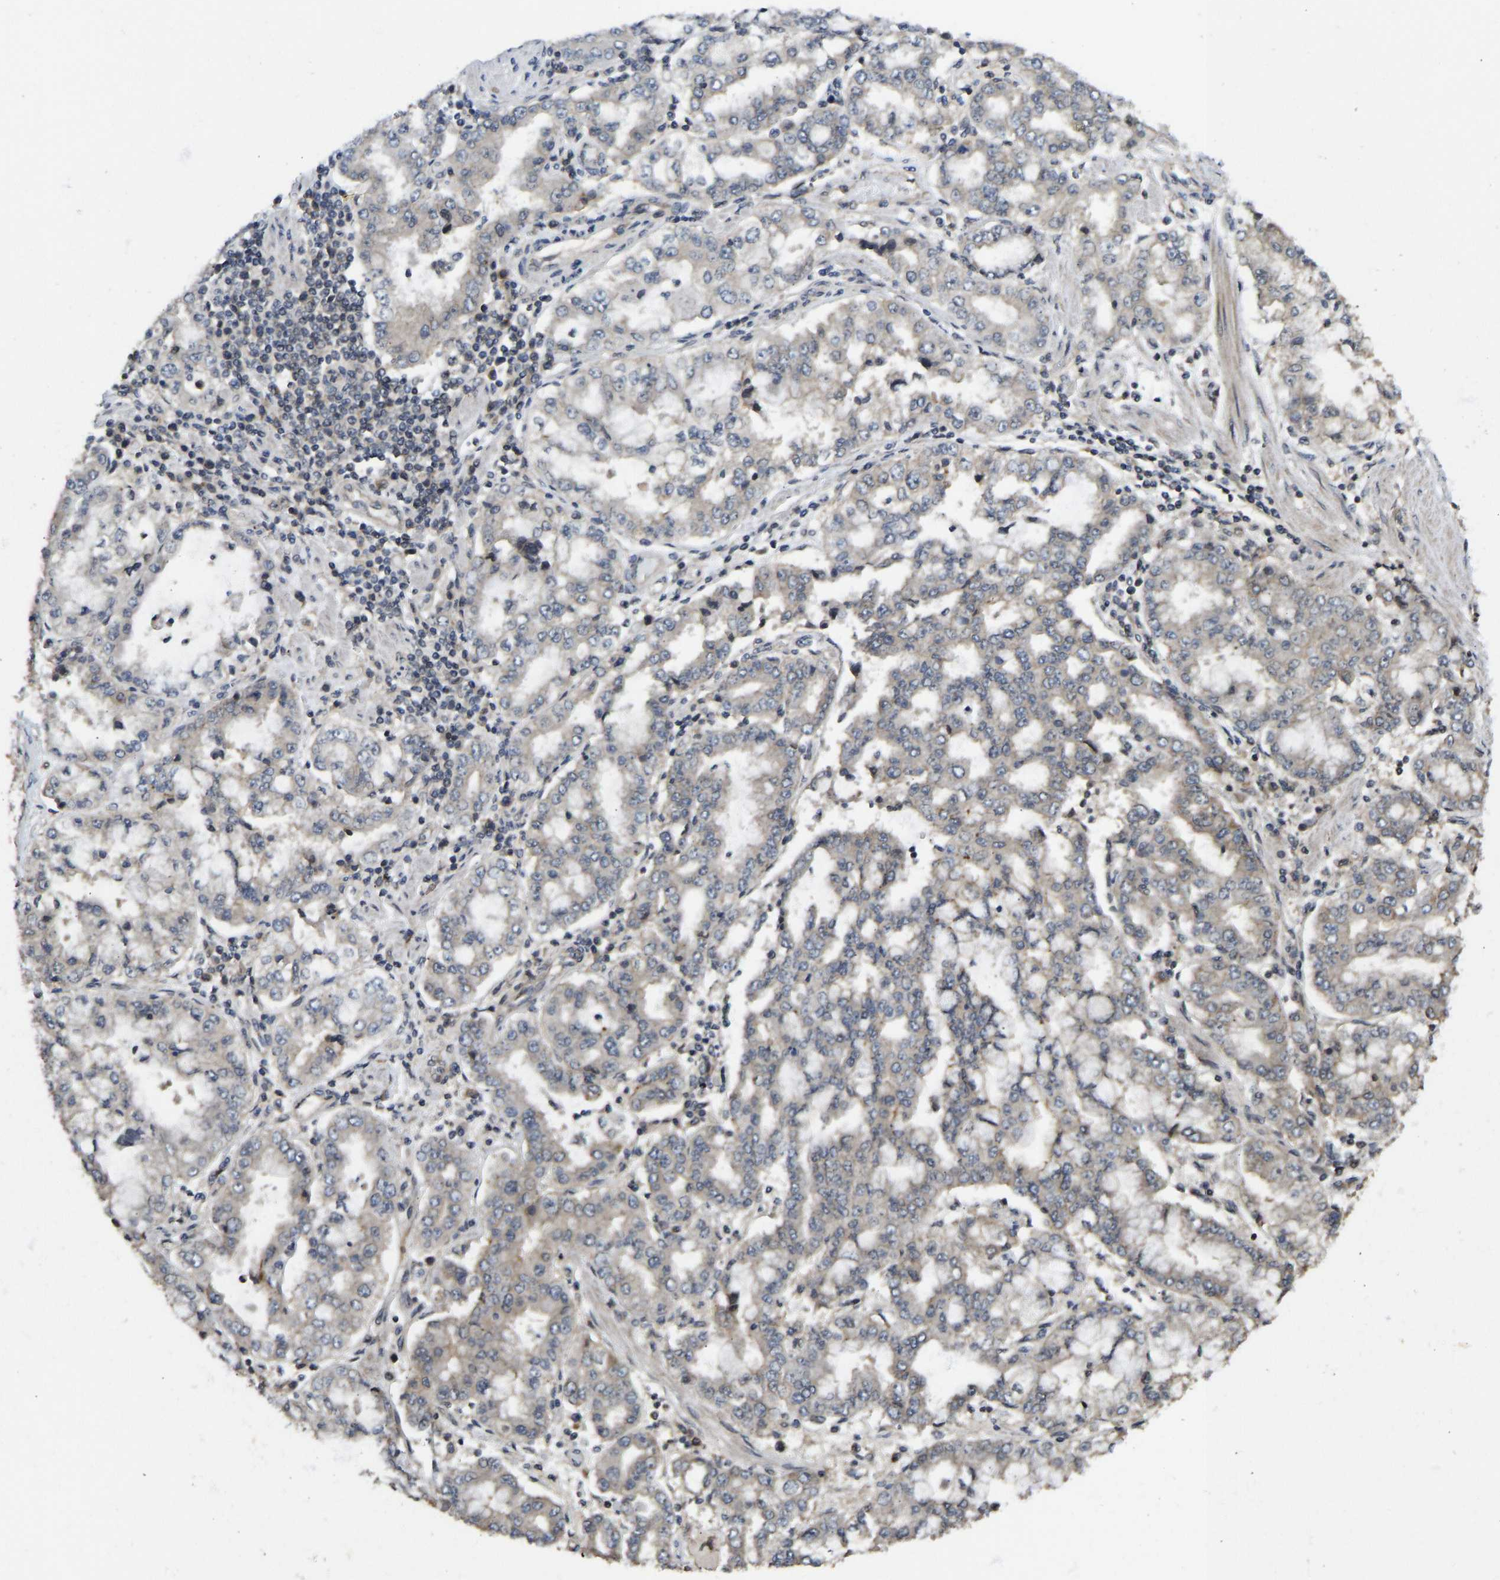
{"staining": {"intensity": "moderate", "quantity": "<25%", "location": "cytoplasmic/membranous"}, "tissue": "stomach cancer", "cell_type": "Tumor cells", "image_type": "cancer", "snomed": [{"axis": "morphology", "description": "Adenocarcinoma, NOS"}, {"axis": "topography", "description": "Stomach"}], "caption": "A high-resolution micrograph shows immunohistochemistry staining of stomach adenocarcinoma, which exhibits moderate cytoplasmic/membranous expression in approximately <25% of tumor cells. The protein is stained brown, and the nuclei are stained in blue (DAB (3,3'-diaminobenzidine) IHC with brightfield microscopy, high magnification).", "gene": "NDRG3", "patient": {"sex": "male", "age": 76}}